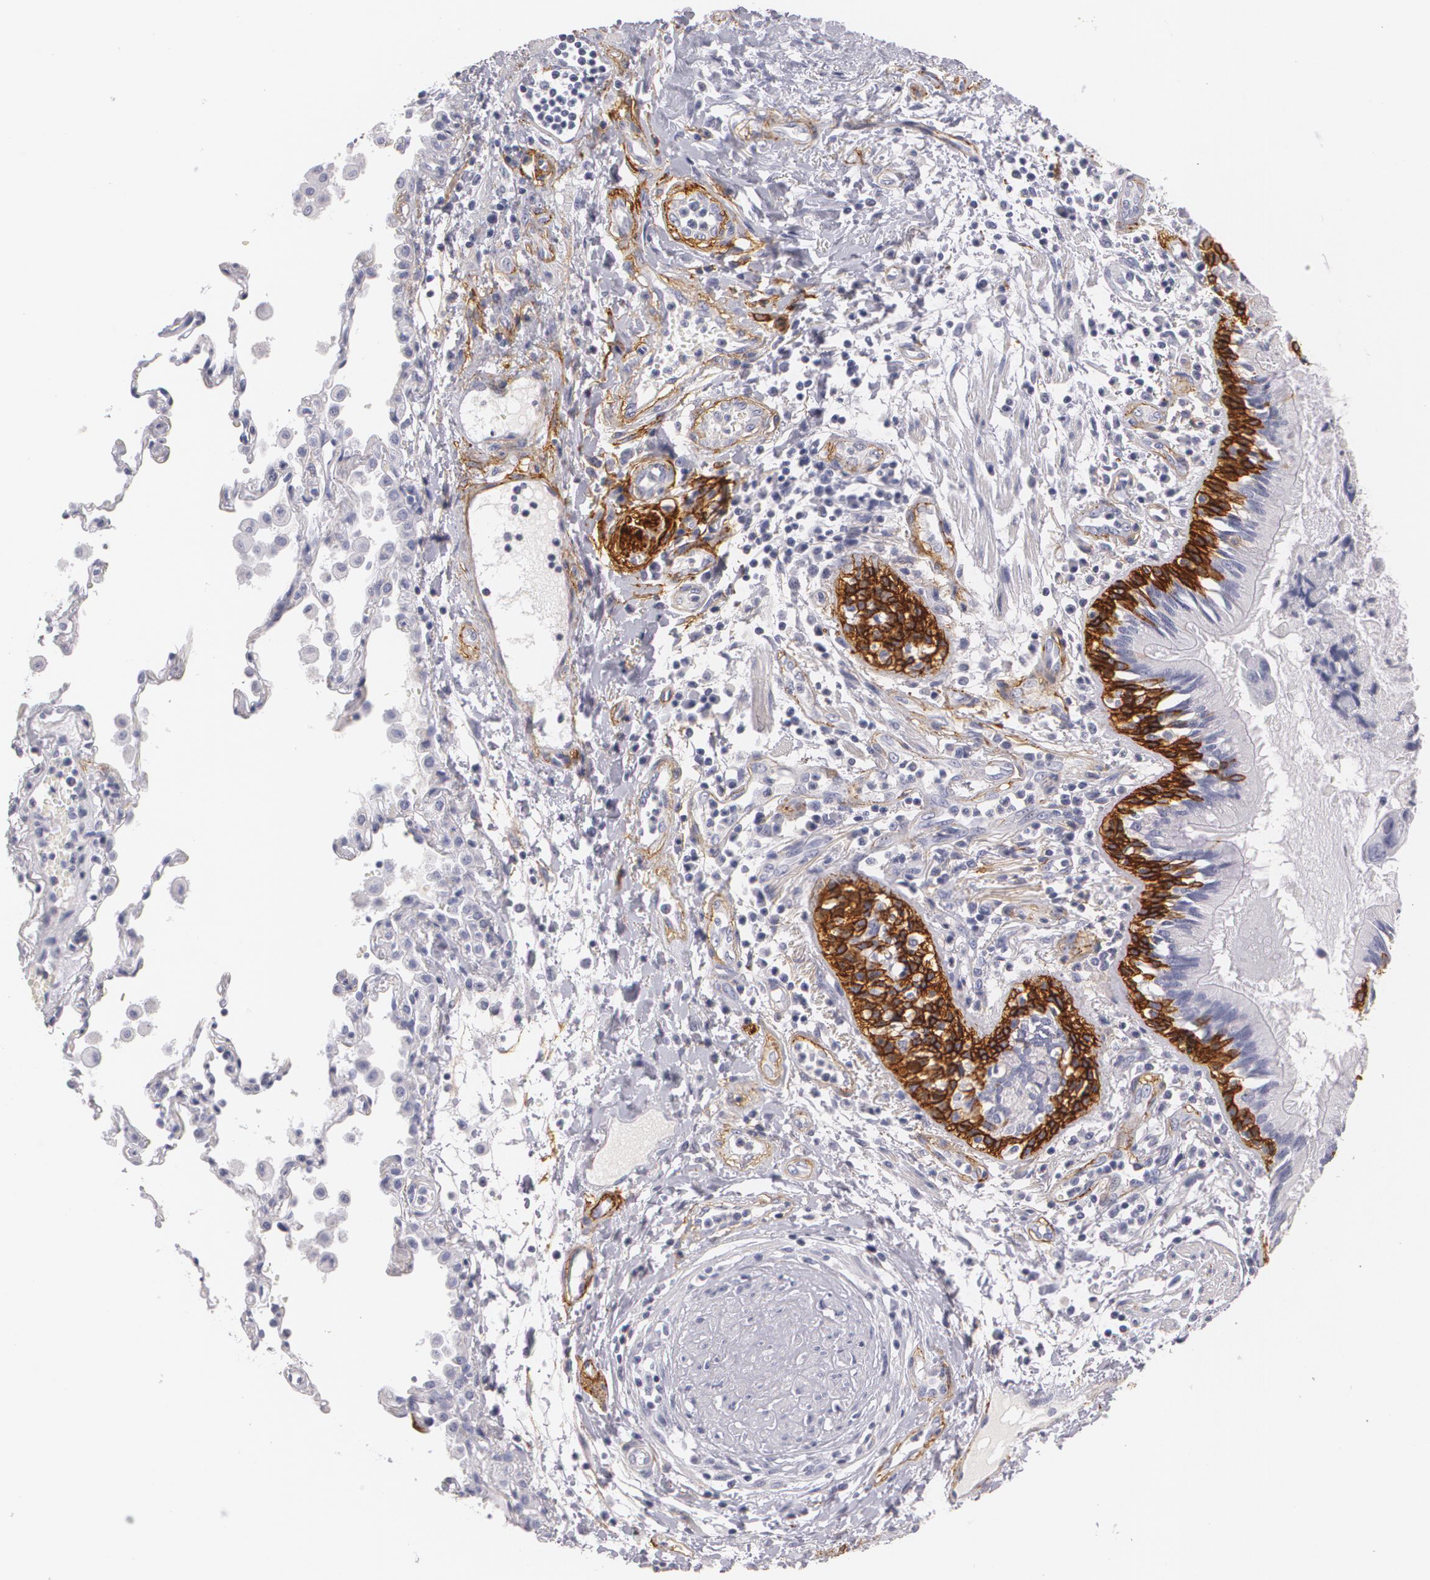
{"staining": {"intensity": "negative", "quantity": "none", "location": "none"}, "tissue": "lung cancer", "cell_type": "Tumor cells", "image_type": "cancer", "snomed": [{"axis": "morphology", "description": "Adenocarcinoma, NOS"}, {"axis": "topography", "description": "Lung"}], "caption": "Immunohistochemistry image of adenocarcinoma (lung) stained for a protein (brown), which exhibits no positivity in tumor cells.", "gene": "NGFR", "patient": {"sex": "male", "age": 64}}